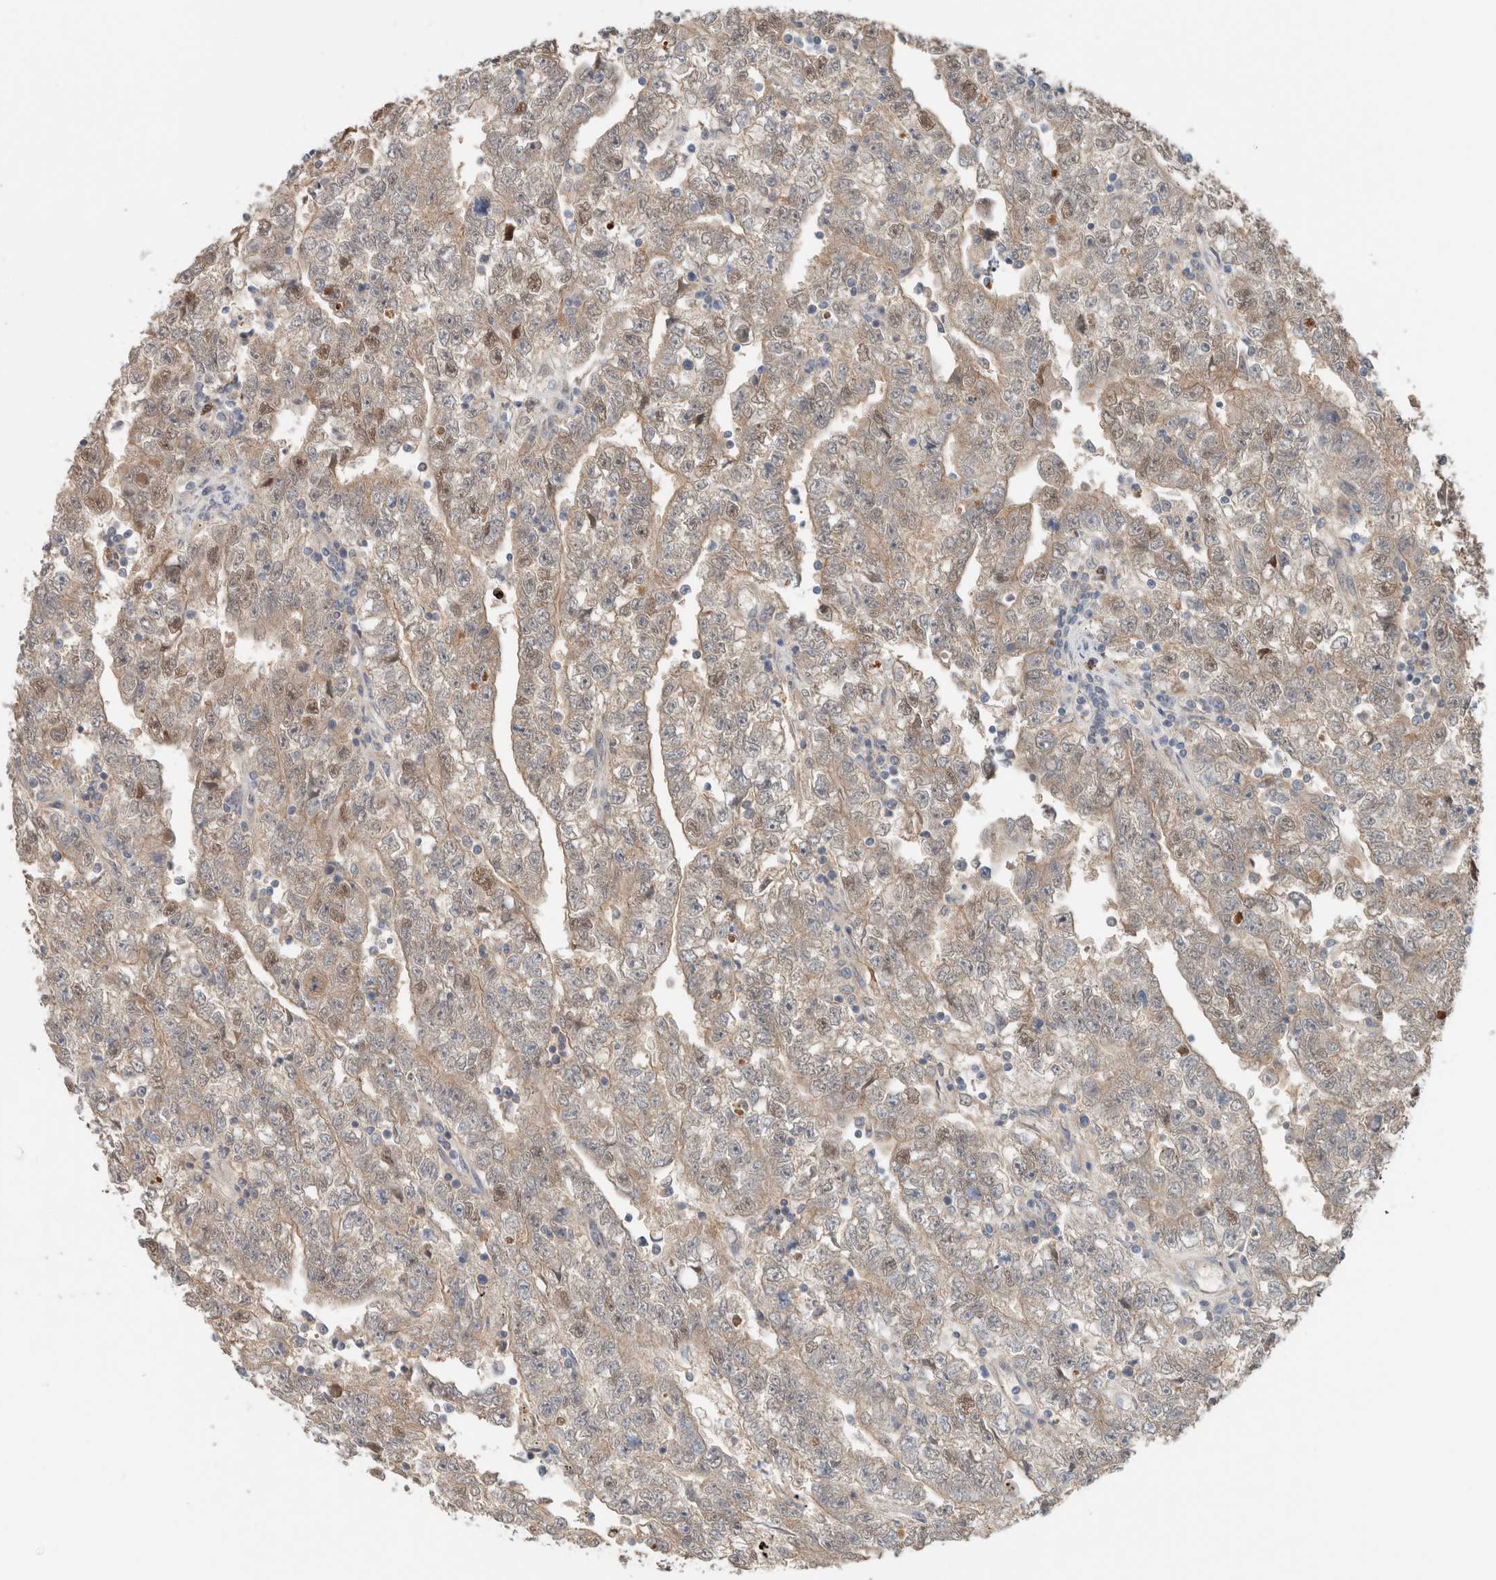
{"staining": {"intensity": "weak", "quantity": "25%-75%", "location": "cytoplasmic/membranous,nuclear"}, "tissue": "testis cancer", "cell_type": "Tumor cells", "image_type": "cancer", "snomed": [{"axis": "morphology", "description": "Carcinoma, Embryonal, NOS"}, {"axis": "topography", "description": "Testis"}], "caption": "Immunohistochemistry image of neoplastic tissue: testis embryonal carcinoma stained using immunohistochemistry exhibits low levels of weak protein expression localized specifically in the cytoplasmic/membranous and nuclear of tumor cells, appearing as a cytoplasmic/membranous and nuclear brown color.", "gene": "CRAT", "patient": {"sex": "male", "age": 25}}